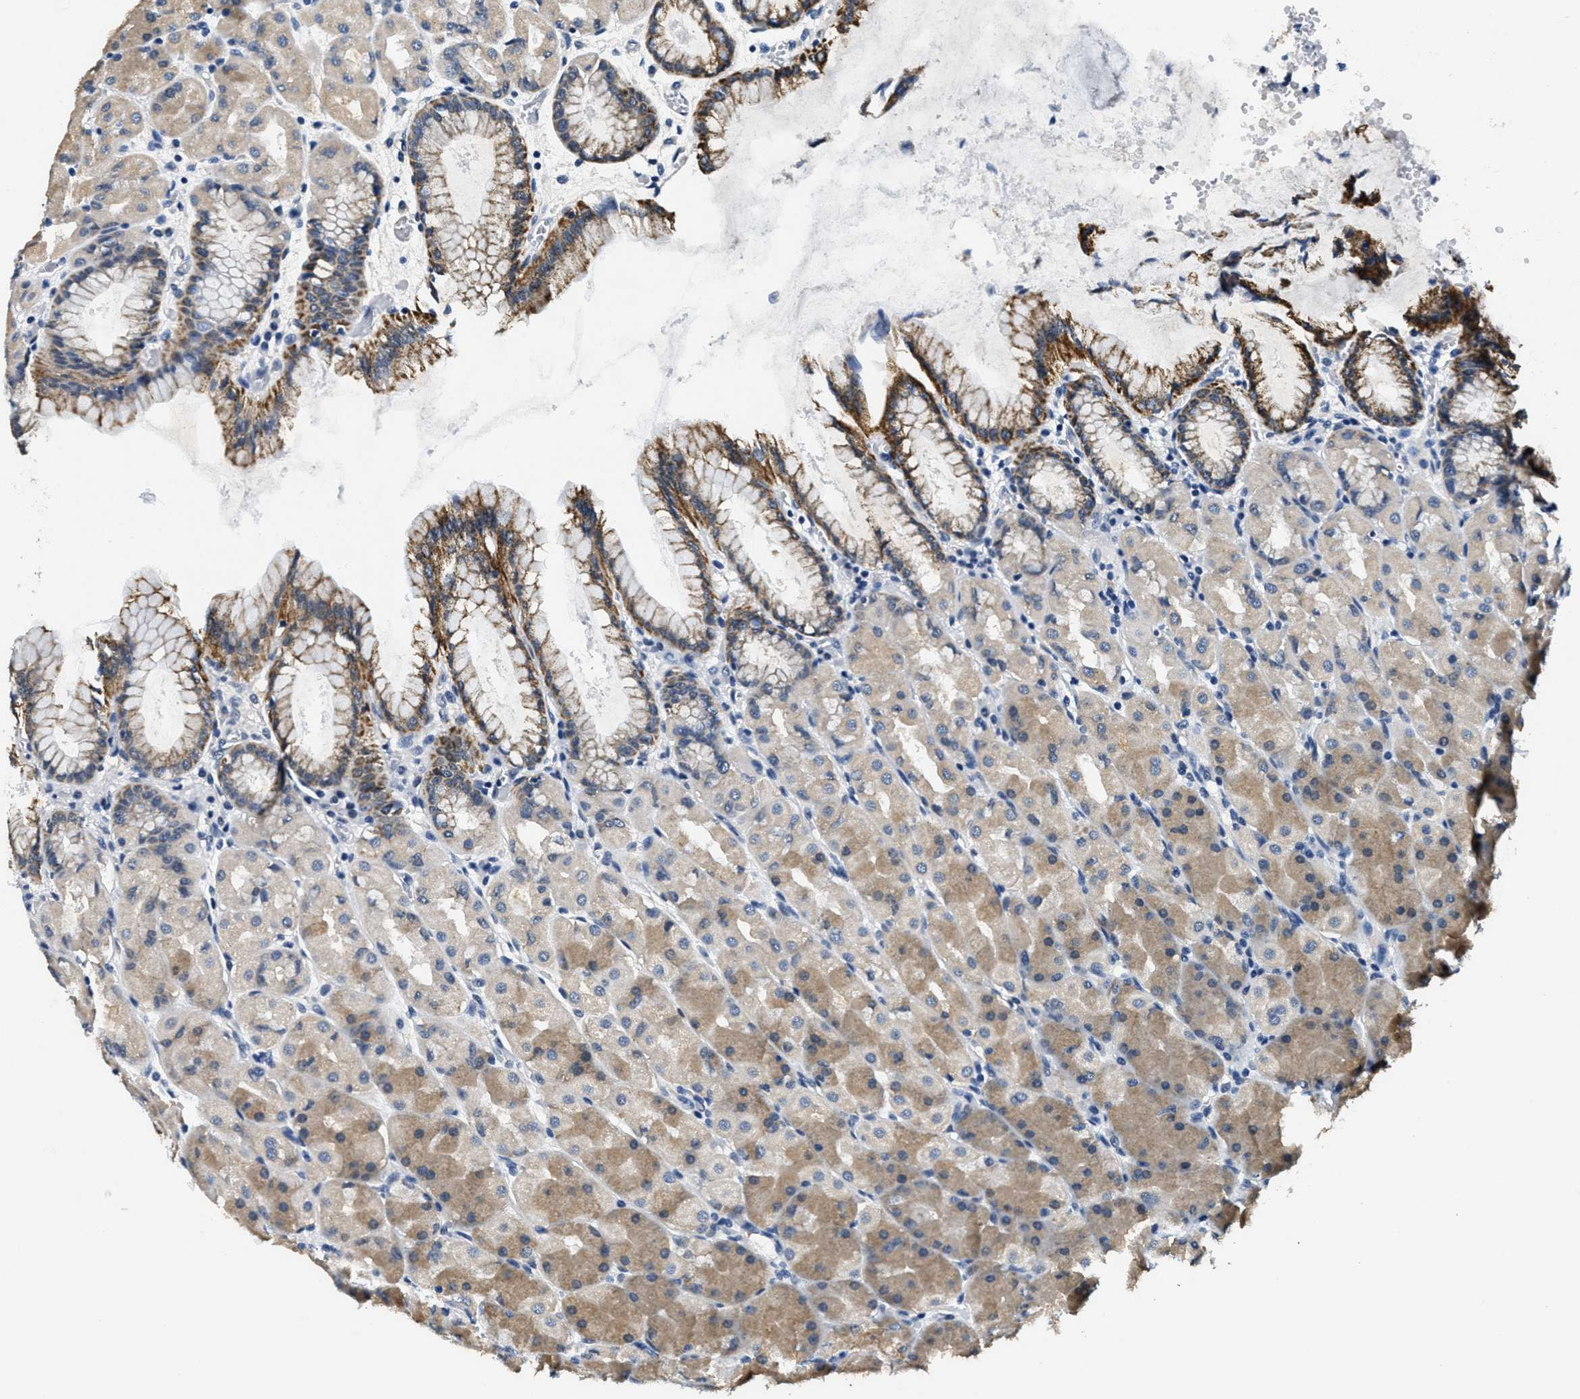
{"staining": {"intensity": "moderate", "quantity": "<25%", "location": "cytoplasmic/membranous"}, "tissue": "stomach", "cell_type": "Glandular cells", "image_type": "normal", "snomed": [{"axis": "morphology", "description": "Normal tissue, NOS"}, {"axis": "topography", "description": "Stomach, upper"}], "caption": "This histopathology image displays unremarkable stomach stained with IHC to label a protein in brown. The cytoplasmic/membranous of glandular cells show moderate positivity for the protein. Nuclei are counter-stained blue.", "gene": "HS3ST2", "patient": {"sex": "female", "age": 56}}